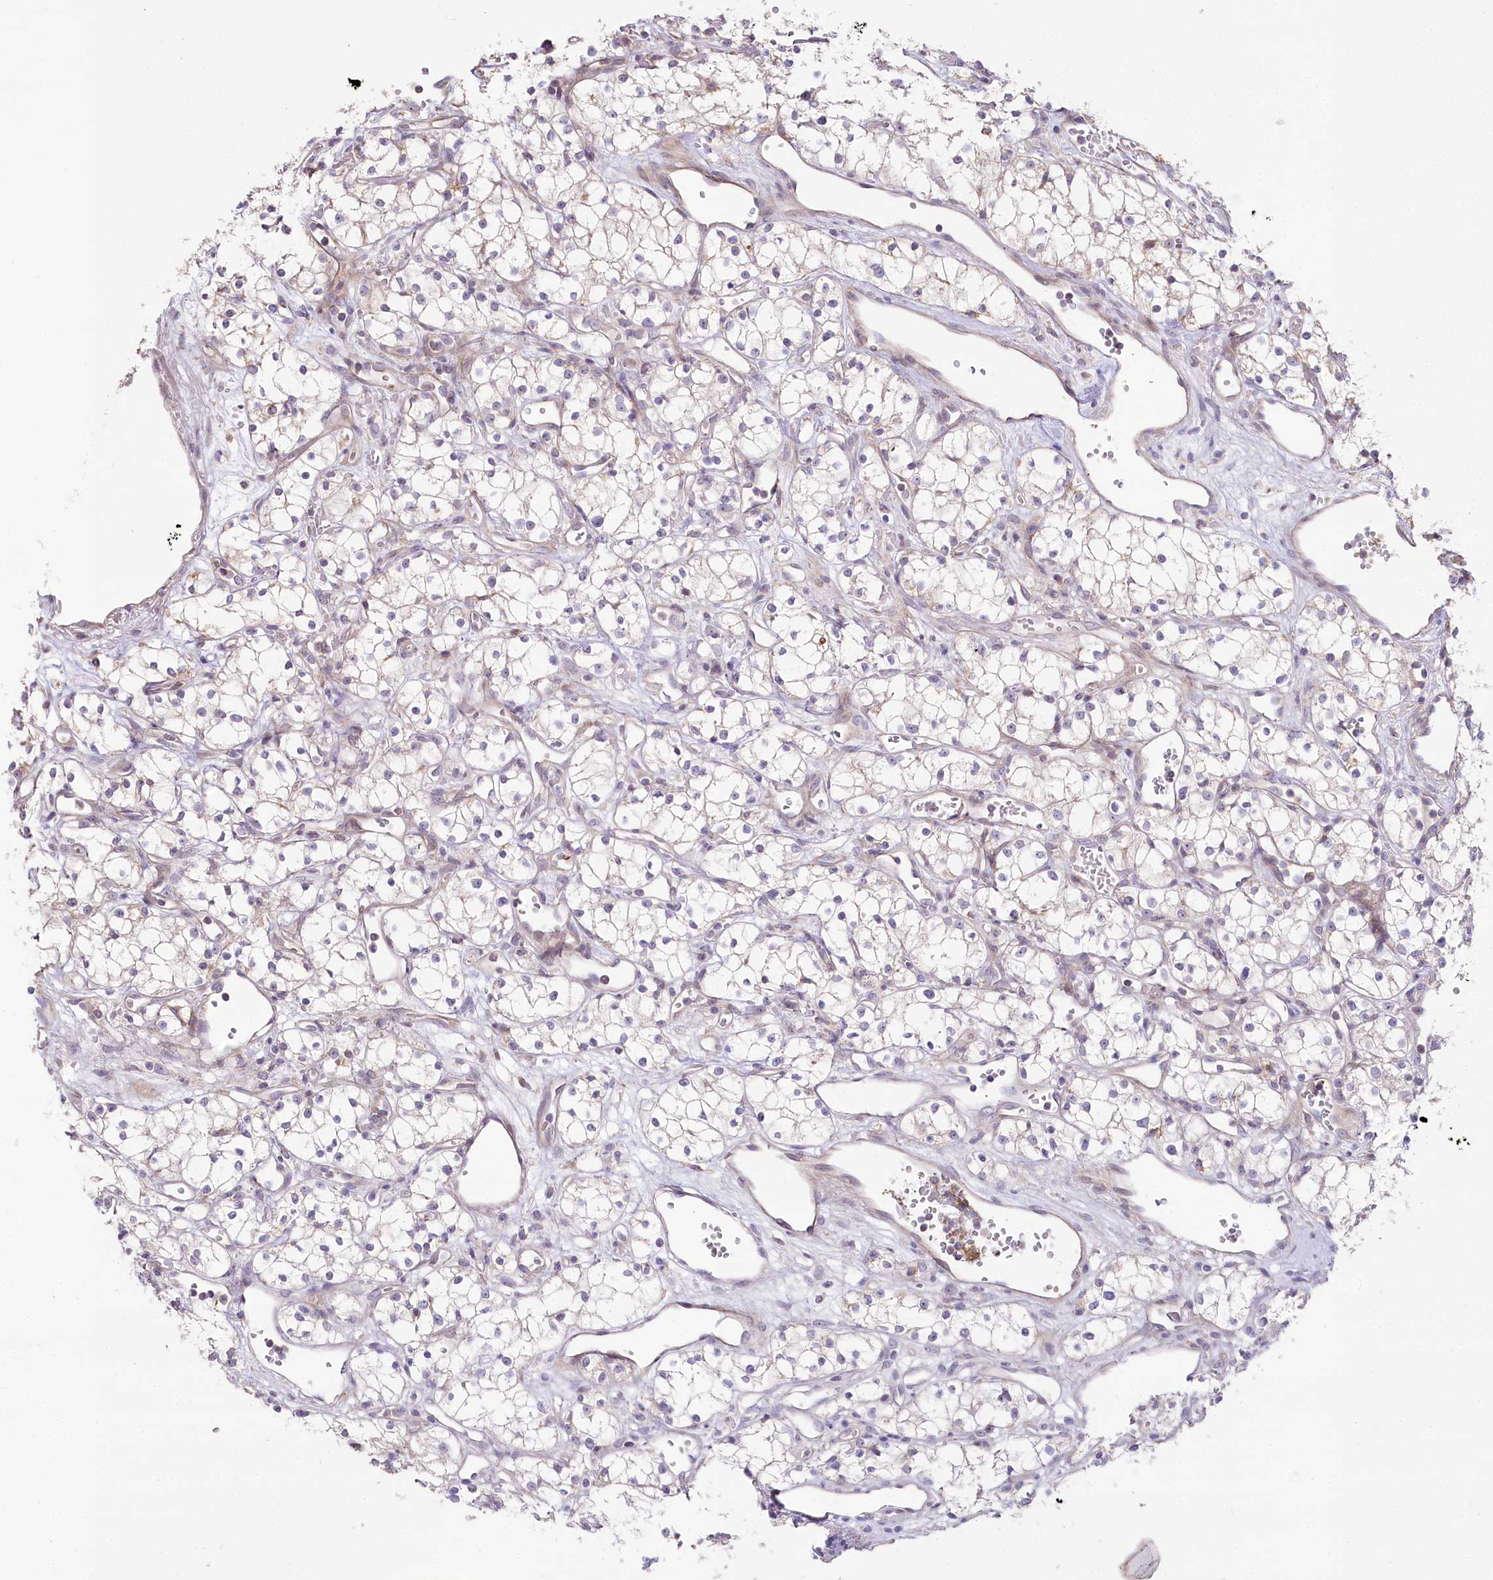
{"staining": {"intensity": "negative", "quantity": "none", "location": "none"}, "tissue": "renal cancer", "cell_type": "Tumor cells", "image_type": "cancer", "snomed": [{"axis": "morphology", "description": "Adenocarcinoma, NOS"}, {"axis": "topography", "description": "Kidney"}], "caption": "High power microscopy image of an immunohistochemistry image of renal adenocarcinoma, revealing no significant staining in tumor cells.", "gene": "SLC6A11", "patient": {"sex": "male", "age": 59}}